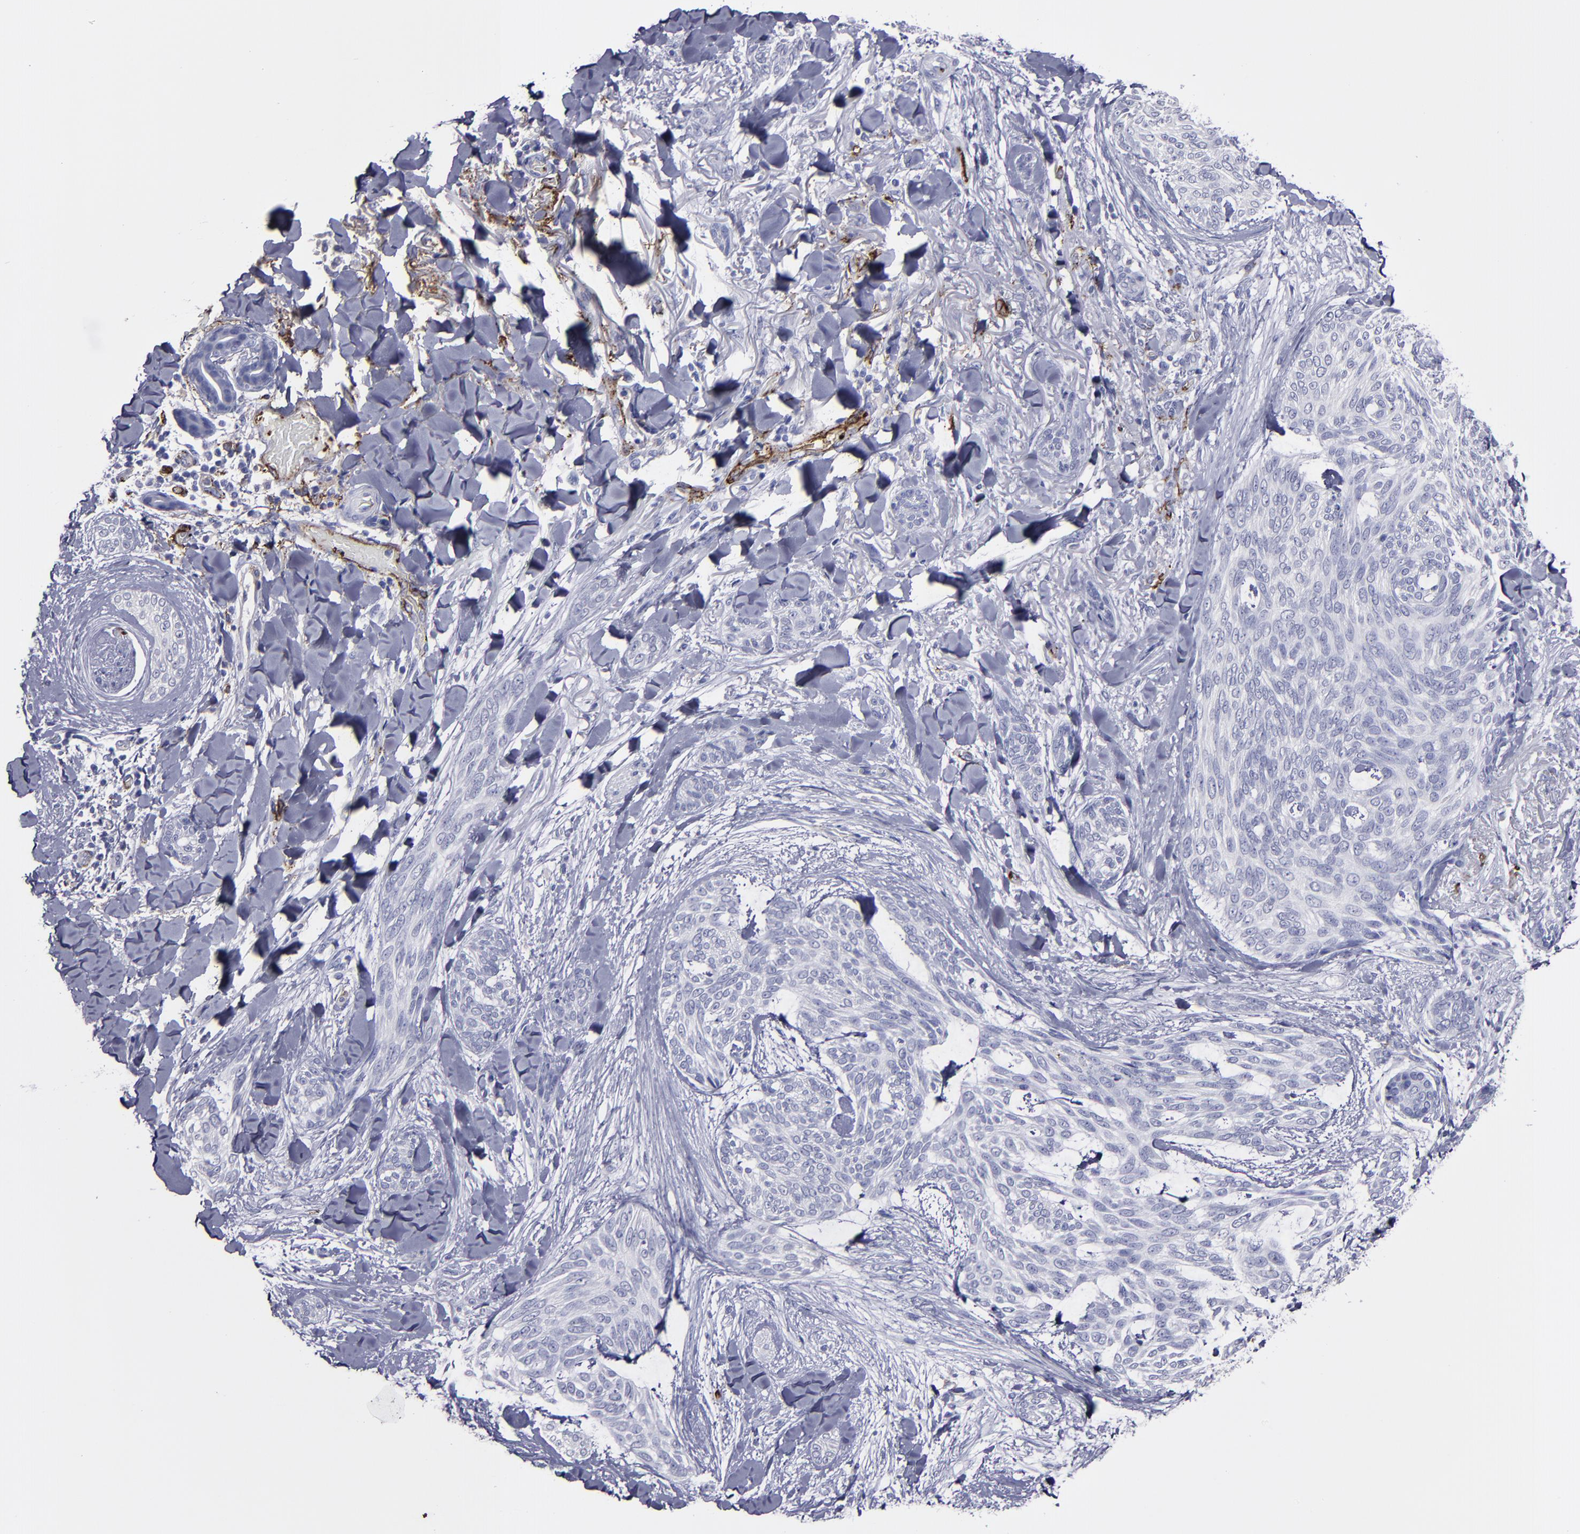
{"staining": {"intensity": "negative", "quantity": "none", "location": "none"}, "tissue": "skin cancer", "cell_type": "Tumor cells", "image_type": "cancer", "snomed": [{"axis": "morphology", "description": "Normal tissue, NOS"}, {"axis": "morphology", "description": "Basal cell carcinoma"}, {"axis": "topography", "description": "Skin"}], "caption": "High power microscopy micrograph of an immunohistochemistry image of basal cell carcinoma (skin), revealing no significant positivity in tumor cells.", "gene": "CD36", "patient": {"sex": "female", "age": 71}}